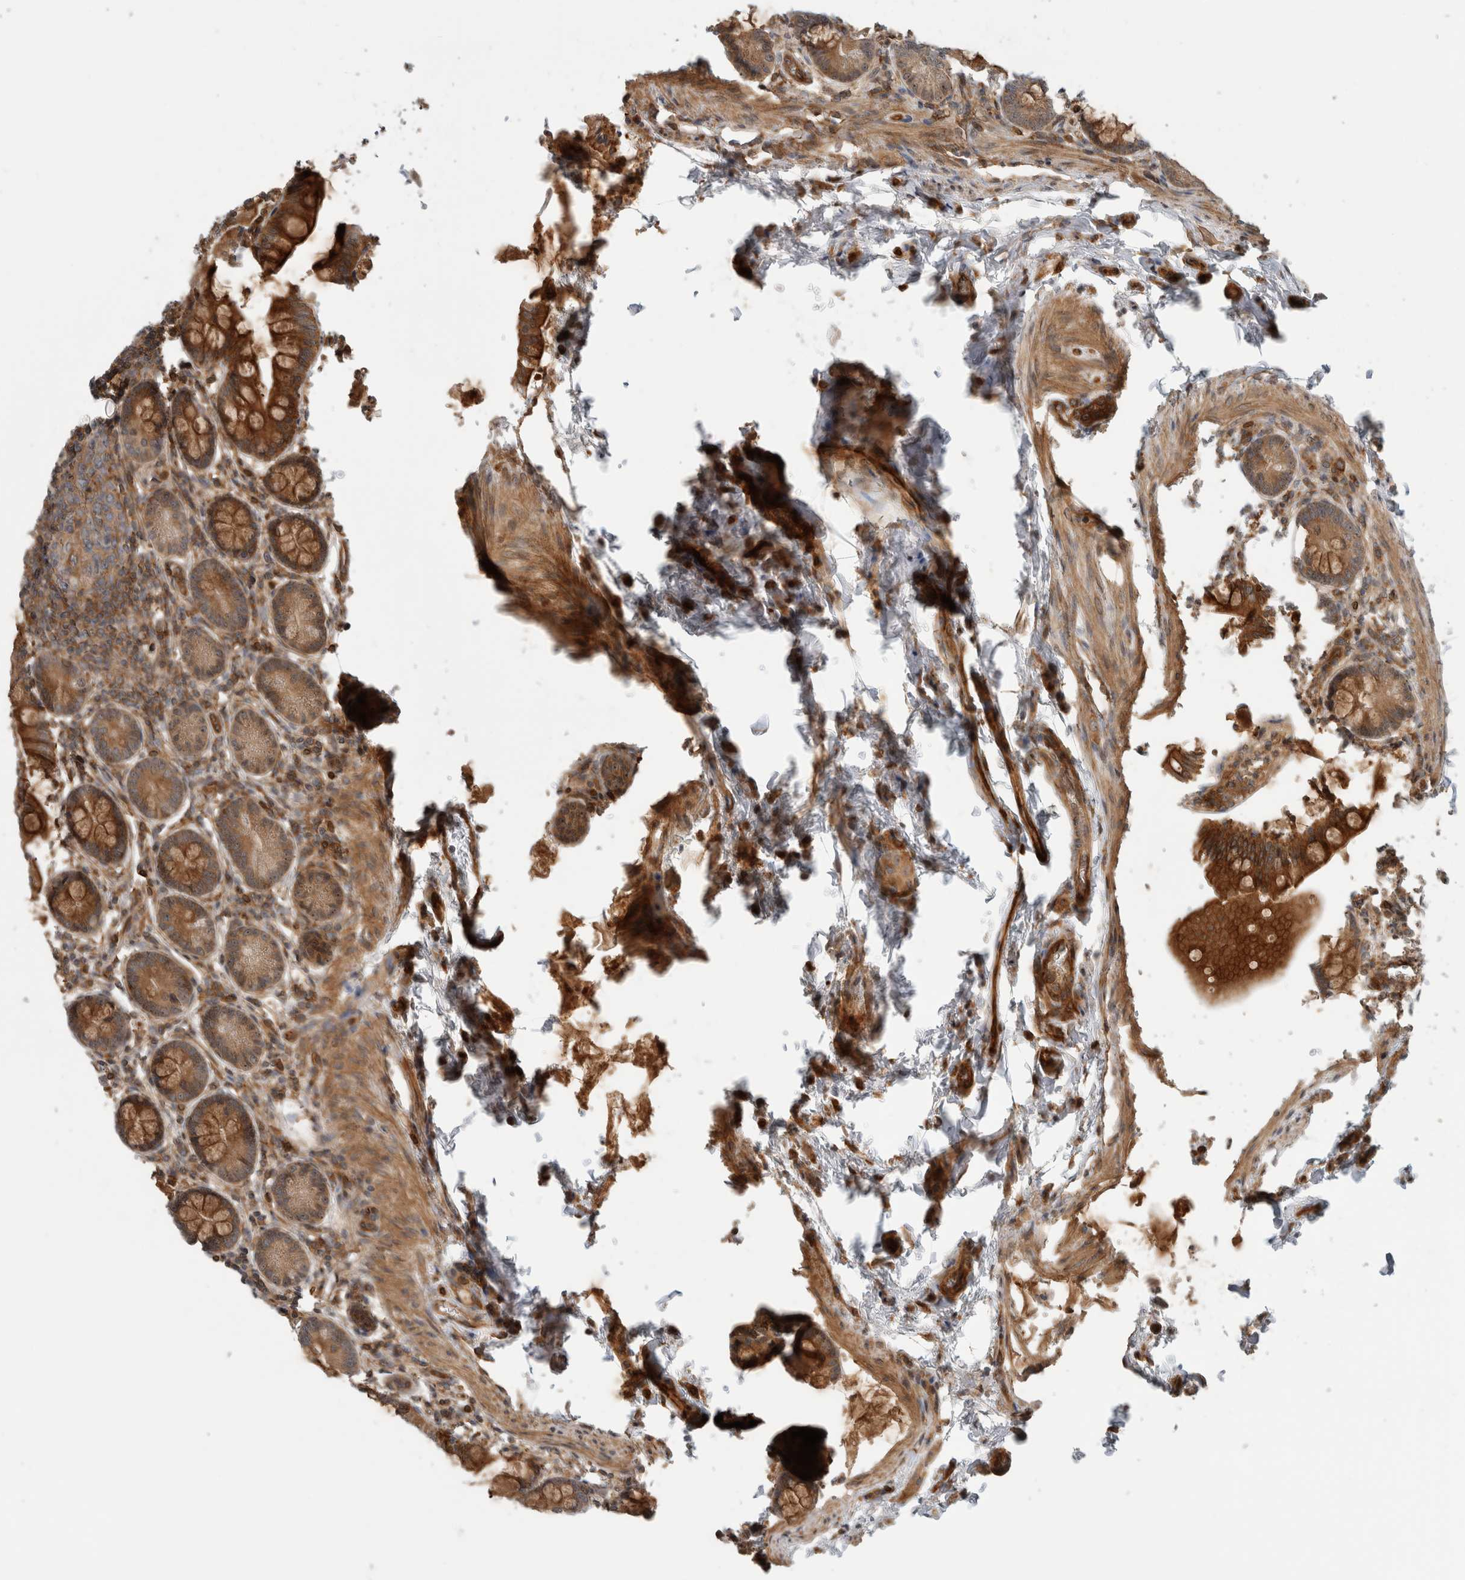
{"staining": {"intensity": "strong", "quantity": ">75%", "location": "cytoplasmic/membranous"}, "tissue": "small intestine", "cell_type": "Glandular cells", "image_type": "normal", "snomed": [{"axis": "morphology", "description": "Normal tissue, NOS"}, {"axis": "topography", "description": "Small intestine"}], "caption": "Benign small intestine reveals strong cytoplasmic/membranous expression in about >75% of glandular cells The protein of interest is stained brown, and the nuclei are stained in blue (DAB (3,3'-diaminobenzidine) IHC with brightfield microscopy, high magnification)..", "gene": "WASF2", "patient": {"sex": "male", "age": 7}}